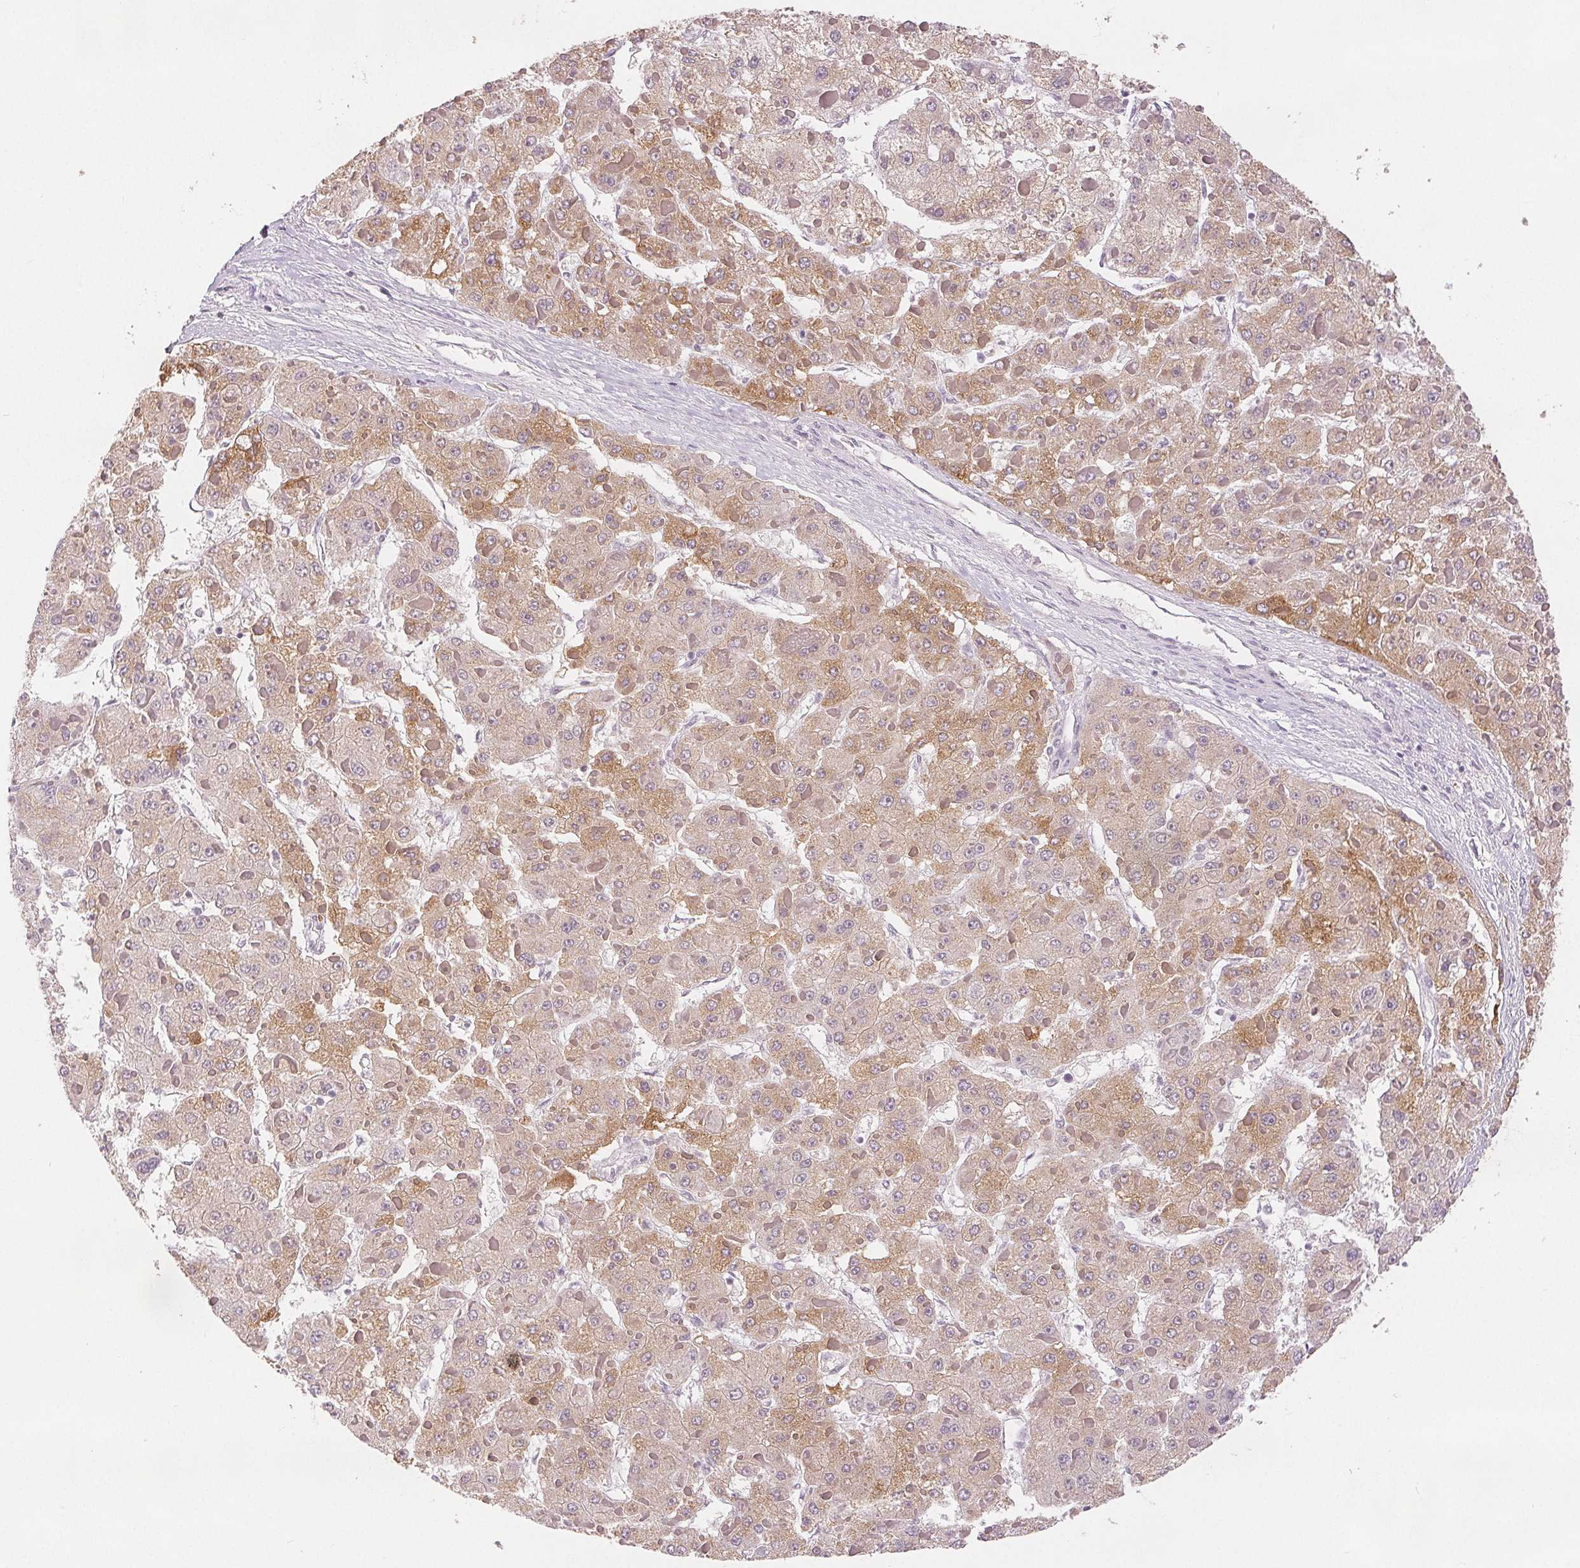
{"staining": {"intensity": "moderate", "quantity": "25%-75%", "location": "cytoplasmic/membranous"}, "tissue": "liver cancer", "cell_type": "Tumor cells", "image_type": "cancer", "snomed": [{"axis": "morphology", "description": "Carcinoma, Hepatocellular, NOS"}, {"axis": "topography", "description": "Liver"}], "caption": "Protein staining reveals moderate cytoplasmic/membranous staining in approximately 25%-75% of tumor cells in liver hepatocellular carcinoma.", "gene": "SLC27A5", "patient": {"sex": "female", "age": 73}}